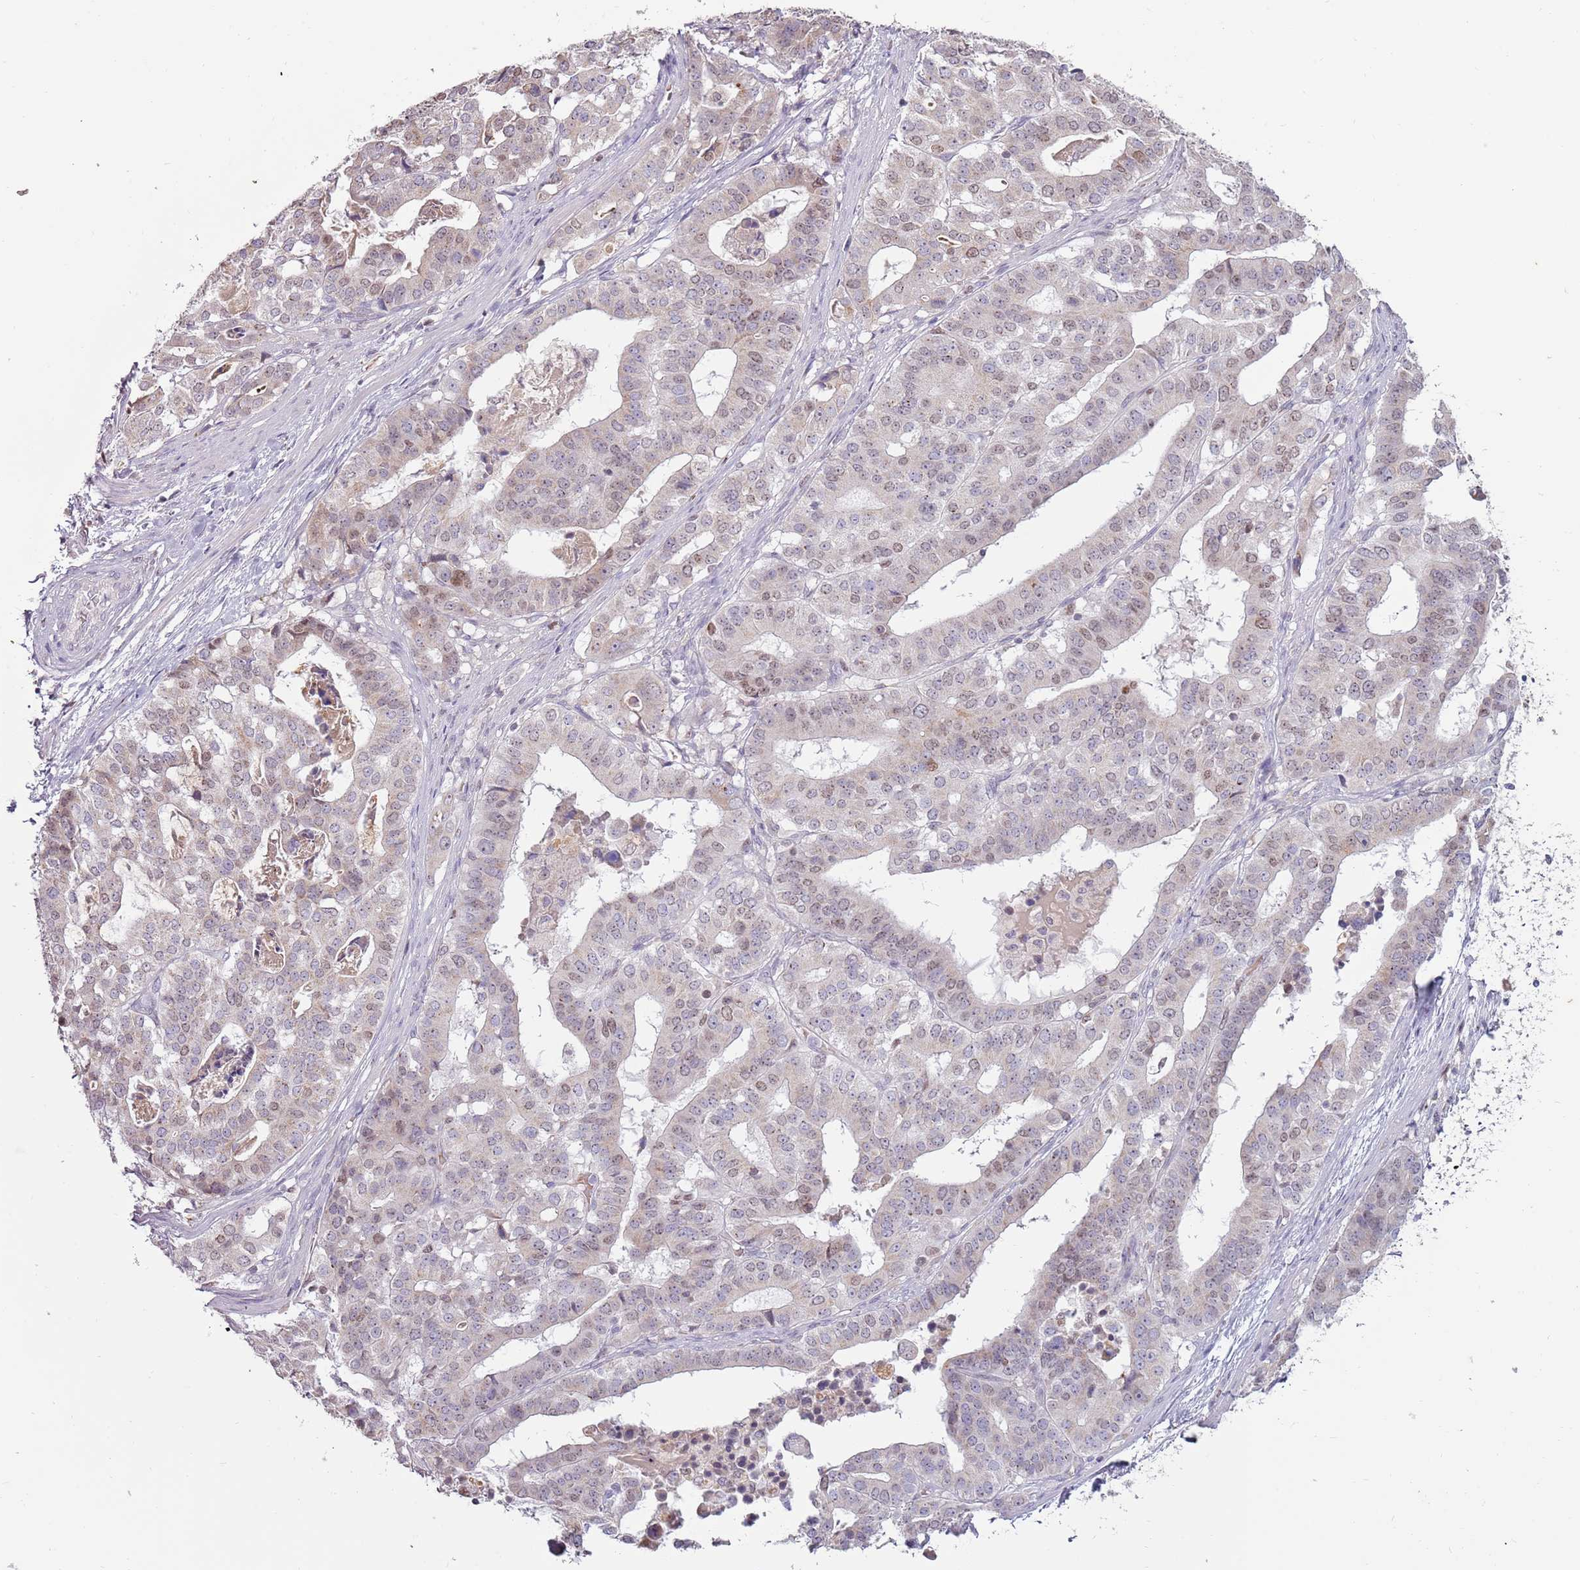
{"staining": {"intensity": "moderate", "quantity": "25%-75%", "location": "nuclear"}, "tissue": "stomach cancer", "cell_type": "Tumor cells", "image_type": "cancer", "snomed": [{"axis": "morphology", "description": "Adenocarcinoma, NOS"}, {"axis": "topography", "description": "Stomach"}], "caption": "Moderate nuclear protein staining is identified in approximately 25%-75% of tumor cells in stomach cancer (adenocarcinoma). The staining was performed using DAB (3,3'-diaminobenzidine) to visualize the protein expression in brown, while the nuclei were stained in blue with hematoxylin (Magnification: 20x).", "gene": "SYS1", "patient": {"sex": "male", "age": 48}}